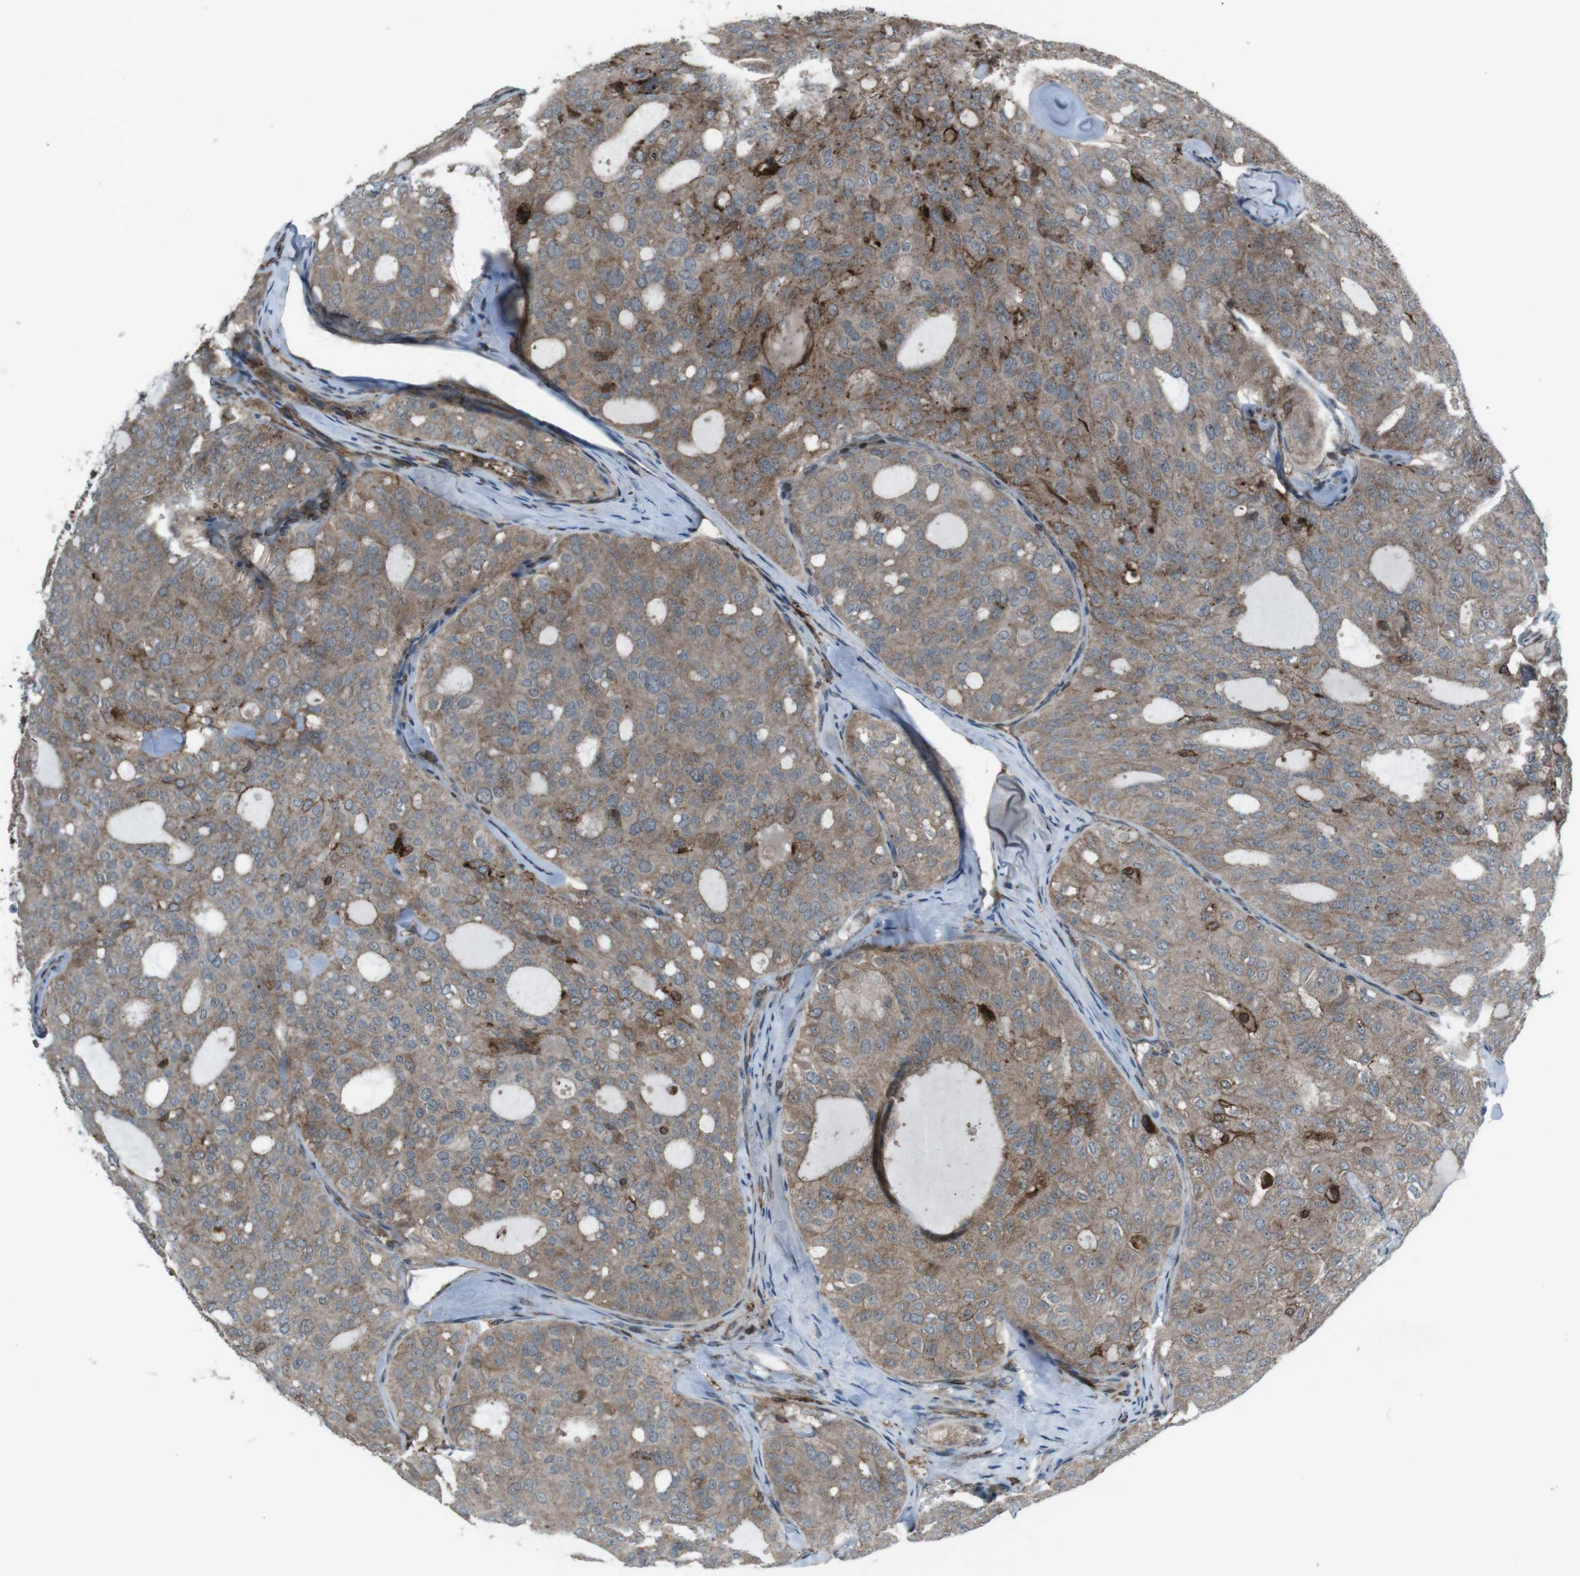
{"staining": {"intensity": "moderate", "quantity": ">75%", "location": "cytoplasmic/membranous"}, "tissue": "thyroid cancer", "cell_type": "Tumor cells", "image_type": "cancer", "snomed": [{"axis": "morphology", "description": "Follicular adenoma carcinoma, NOS"}, {"axis": "topography", "description": "Thyroid gland"}], "caption": "Approximately >75% of tumor cells in human thyroid follicular adenoma carcinoma reveal moderate cytoplasmic/membranous protein positivity as visualized by brown immunohistochemical staining.", "gene": "GDF10", "patient": {"sex": "male", "age": 75}}